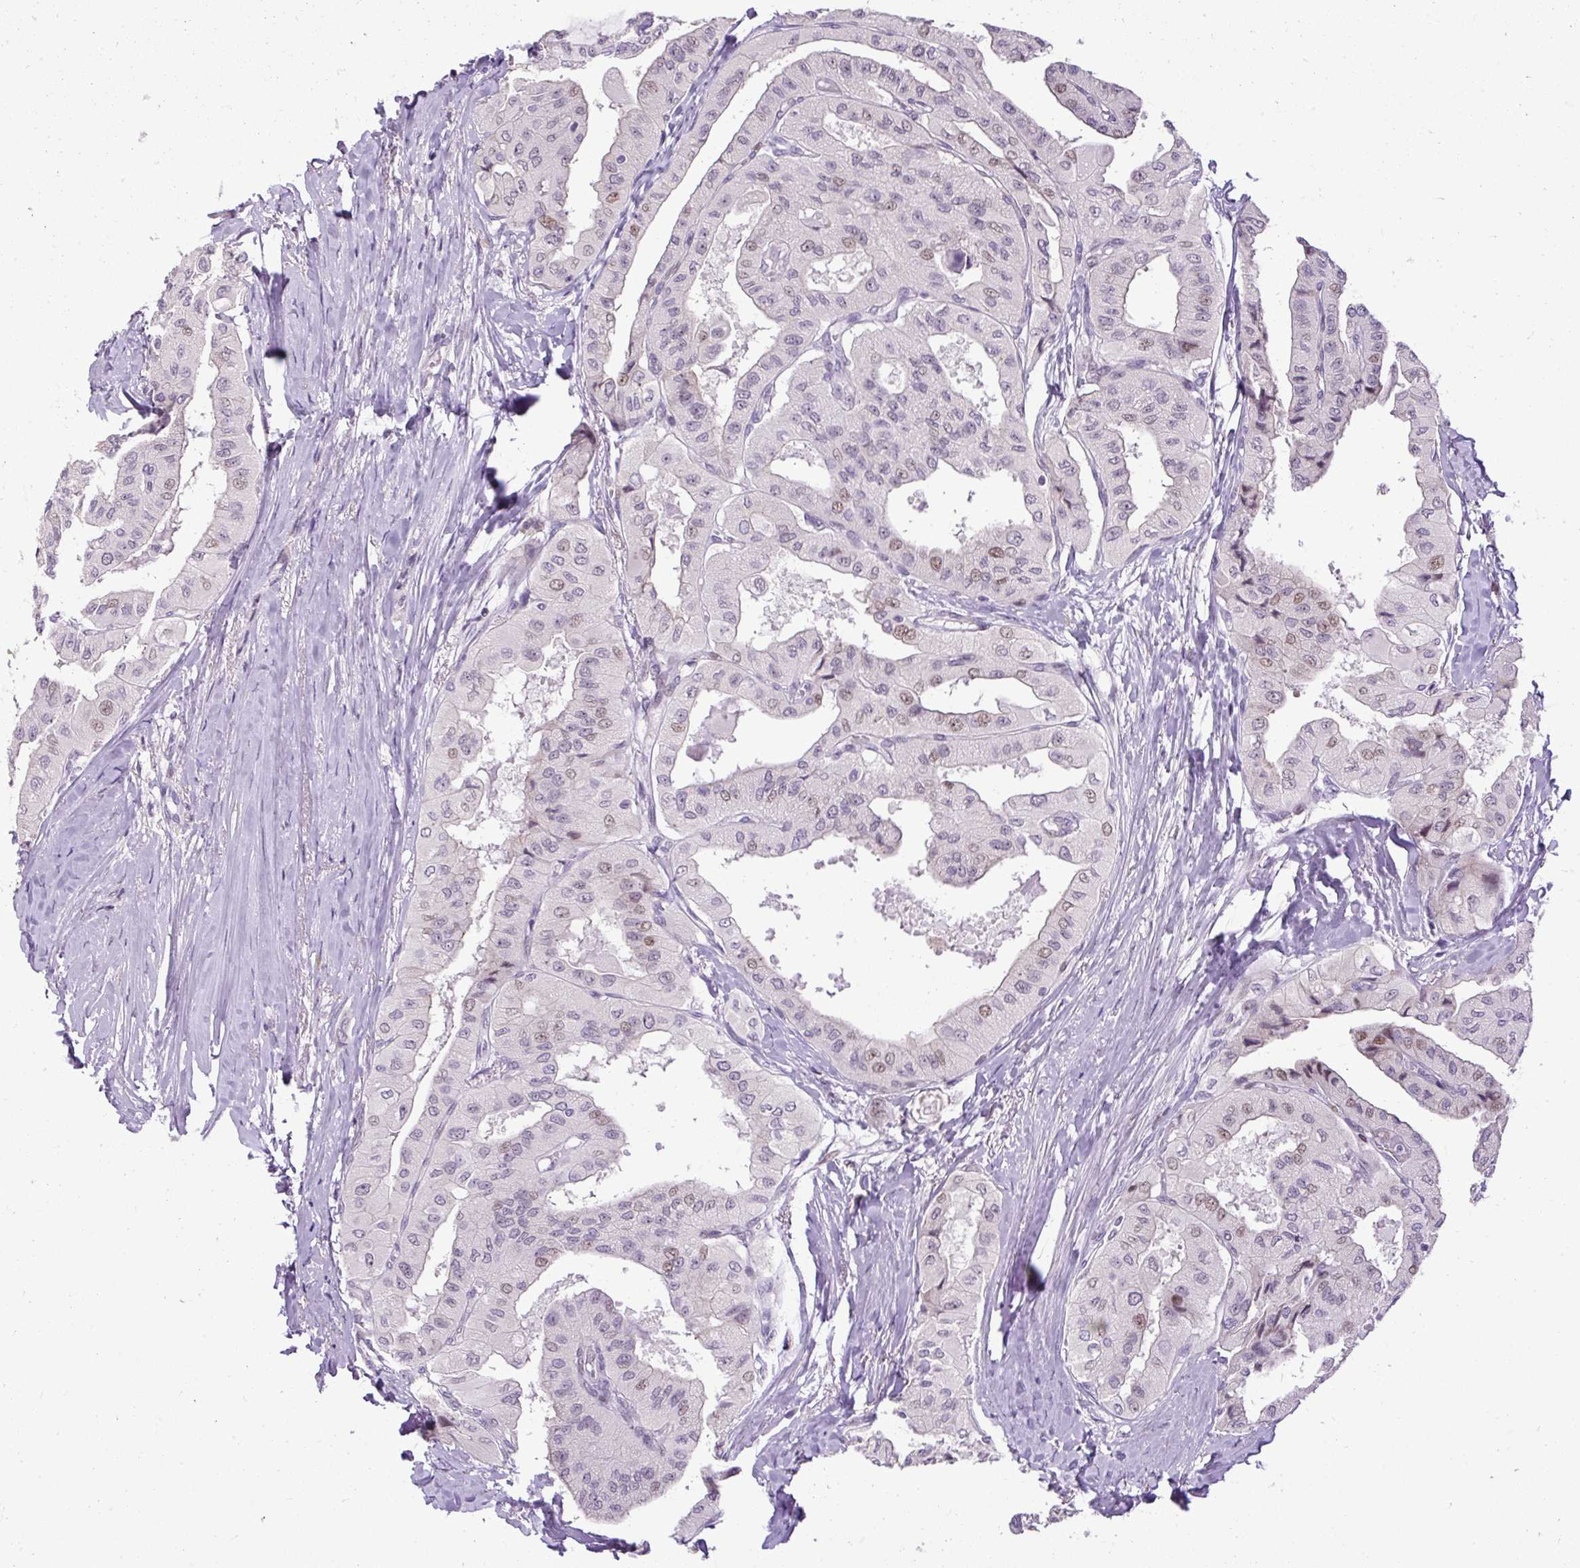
{"staining": {"intensity": "moderate", "quantity": "<25%", "location": "nuclear"}, "tissue": "thyroid cancer", "cell_type": "Tumor cells", "image_type": "cancer", "snomed": [{"axis": "morphology", "description": "Normal tissue, NOS"}, {"axis": "morphology", "description": "Papillary adenocarcinoma, NOS"}, {"axis": "topography", "description": "Thyroid gland"}], "caption": "A brown stain highlights moderate nuclear staining of a protein in human thyroid papillary adenocarcinoma tumor cells. Immunohistochemistry (ihc) stains the protein in brown and the nuclei are stained blue.", "gene": "ARHGEF18", "patient": {"sex": "female", "age": 59}}